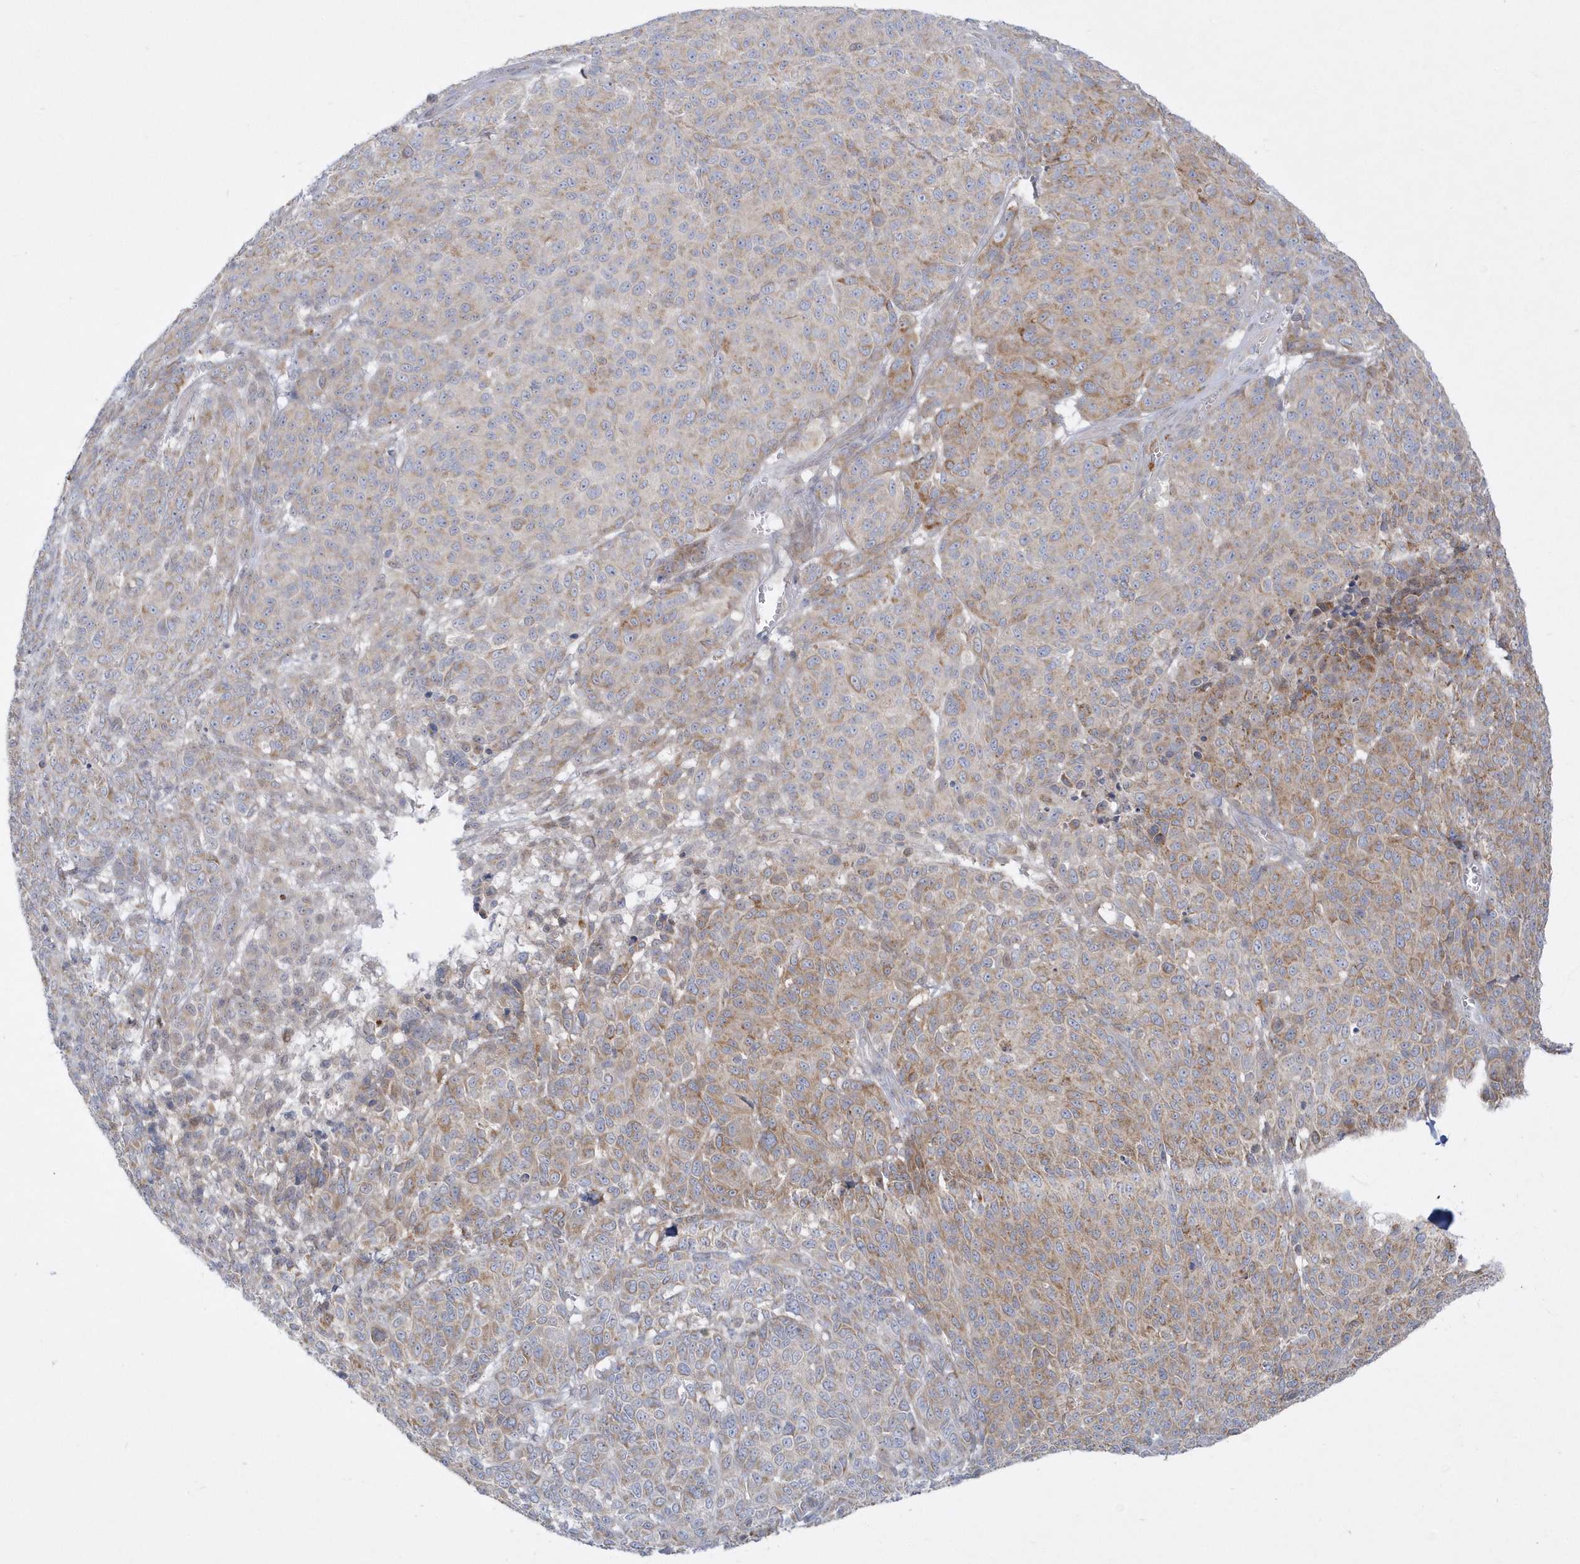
{"staining": {"intensity": "moderate", "quantity": "25%-75%", "location": "cytoplasmic/membranous"}, "tissue": "melanoma", "cell_type": "Tumor cells", "image_type": "cancer", "snomed": [{"axis": "morphology", "description": "Malignant melanoma, NOS"}, {"axis": "topography", "description": "Skin"}], "caption": "A high-resolution photomicrograph shows immunohistochemistry (IHC) staining of melanoma, which exhibits moderate cytoplasmic/membranous staining in approximately 25%-75% of tumor cells. The staining is performed using DAB brown chromogen to label protein expression. The nuclei are counter-stained blue using hematoxylin.", "gene": "DNAJC18", "patient": {"sex": "male", "age": 49}}